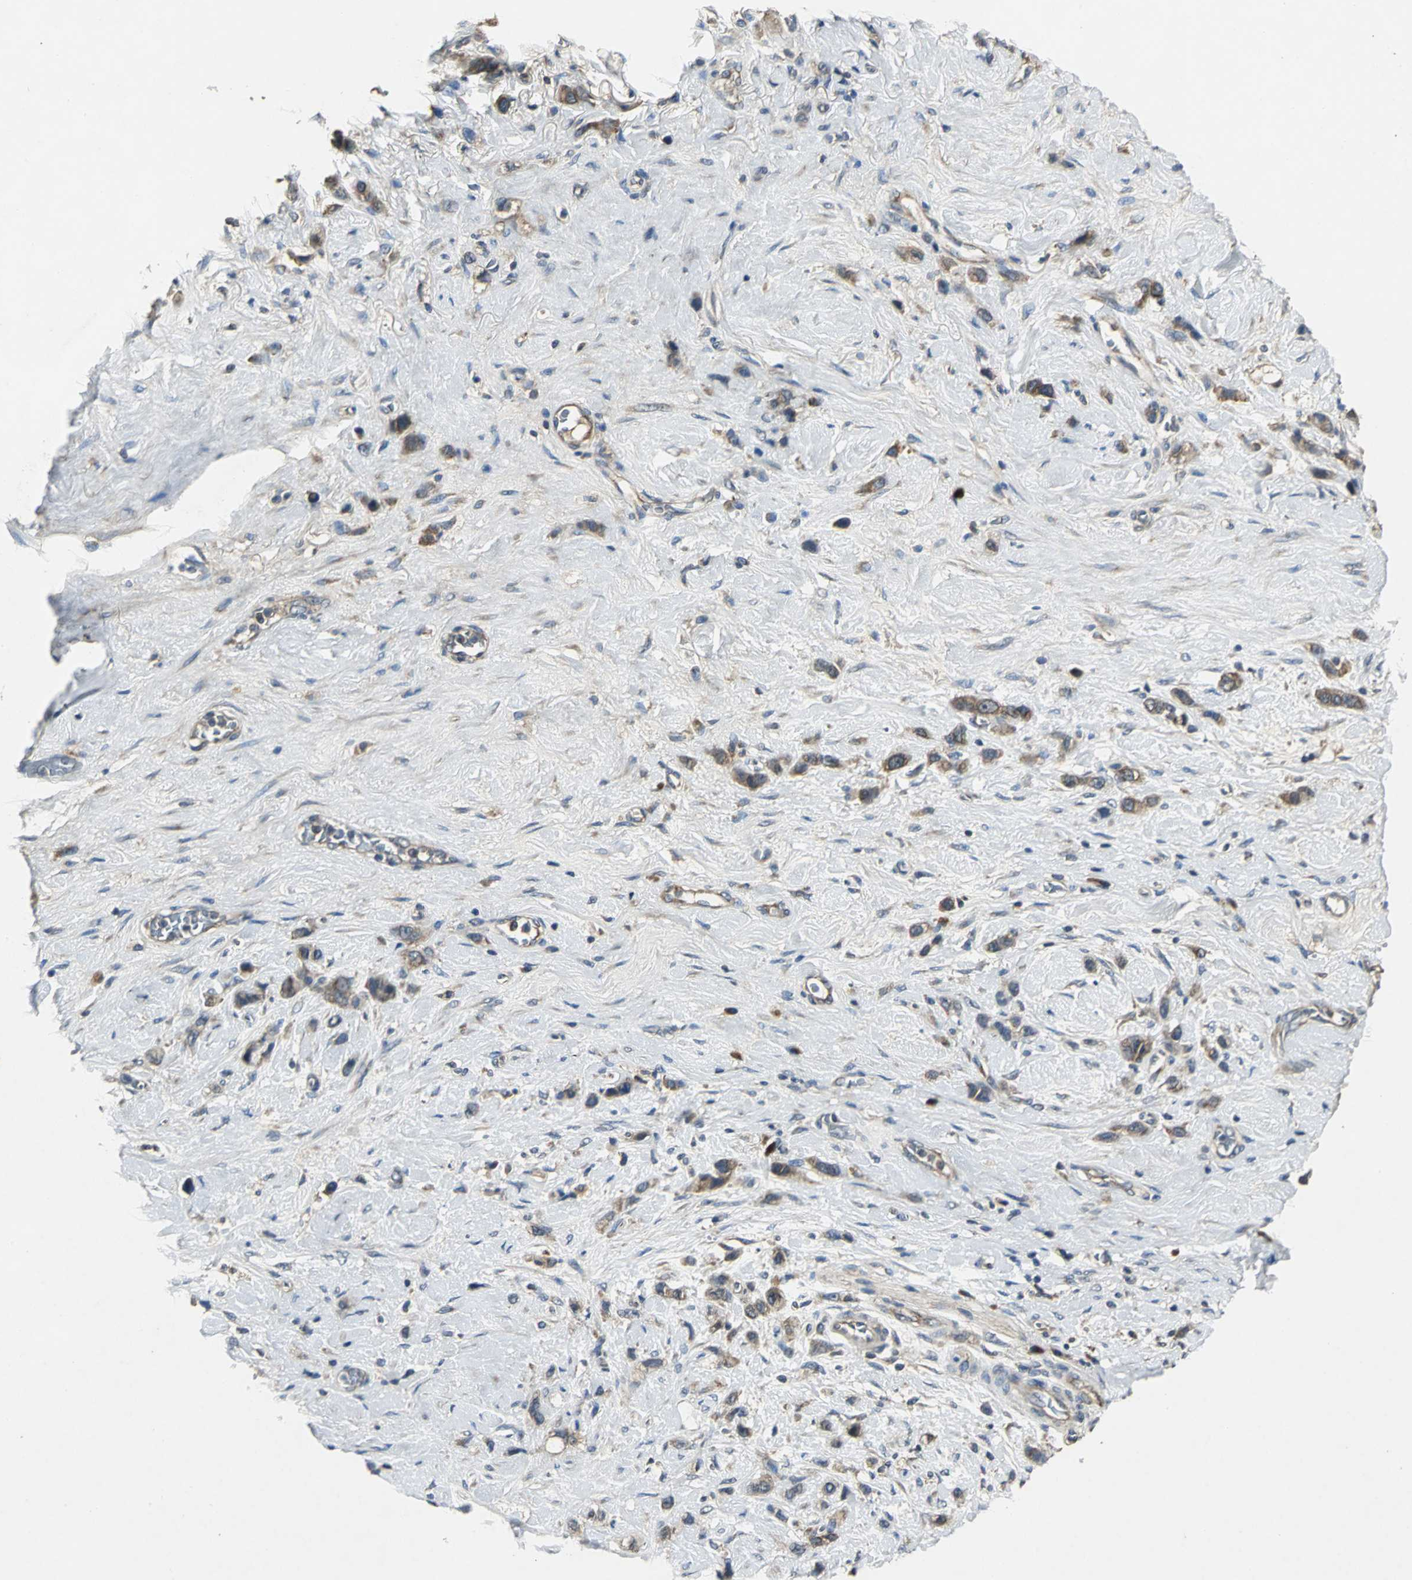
{"staining": {"intensity": "moderate", "quantity": ">75%", "location": "cytoplasmic/membranous"}, "tissue": "stomach cancer", "cell_type": "Tumor cells", "image_type": "cancer", "snomed": [{"axis": "morphology", "description": "Normal tissue, NOS"}, {"axis": "morphology", "description": "Adenocarcinoma, NOS"}, {"axis": "morphology", "description": "Adenocarcinoma, High grade"}, {"axis": "topography", "description": "Stomach, upper"}, {"axis": "topography", "description": "Stomach"}], "caption": "Immunohistochemistry (IHC) (DAB) staining of human high-grade adenocarcinoma (stomach) reveals moderate cytoplasmic/membranous protein positivity in approximately >75% of tumor cells.", "gene": "IRF3", "patient": {"sex": "female", "age": 65}}